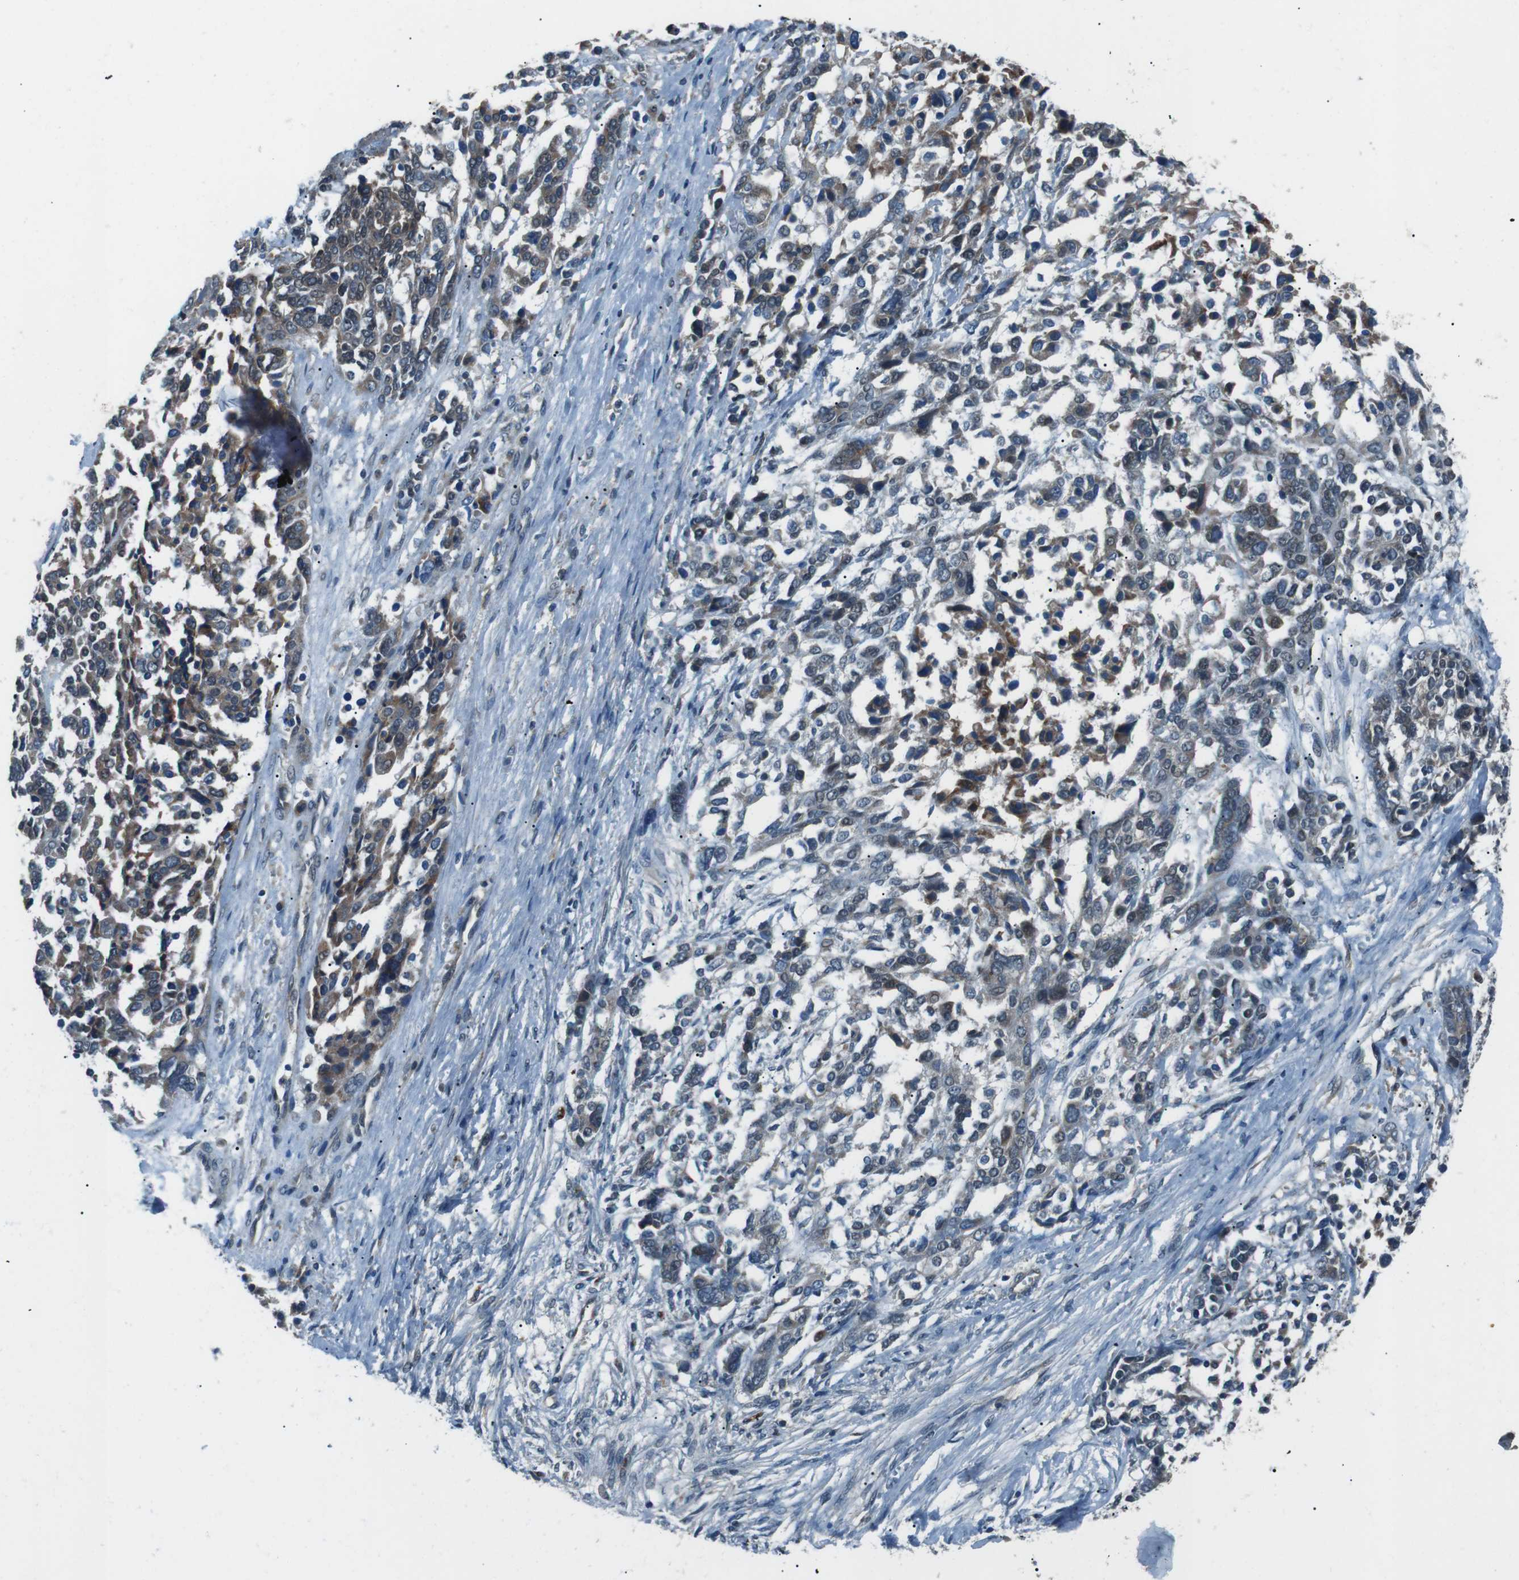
{"staining": {"intensity": "weak", "quantity": "25%-75%", "location": "cytoplasmic/membranous"}, "tissue": "ovarian cancer", "cell_type": "Tumor cells", "image_type": "cancer", "snomed": [{"axis": "morphology", "description": "Cystadenocarcinoma, serous, NOS"}, {"axis": "topography", "description": "Ovary"}], "caption": "There is low levels of weak cytoplasmic/membranous positivity in tumor cells of ovarian serous cystadenocarcinoma, as demonstrated by immunohistochemical staining (brown color).", "gene": "LRIG2", "patient": {"sex": "female", "age": 44}}